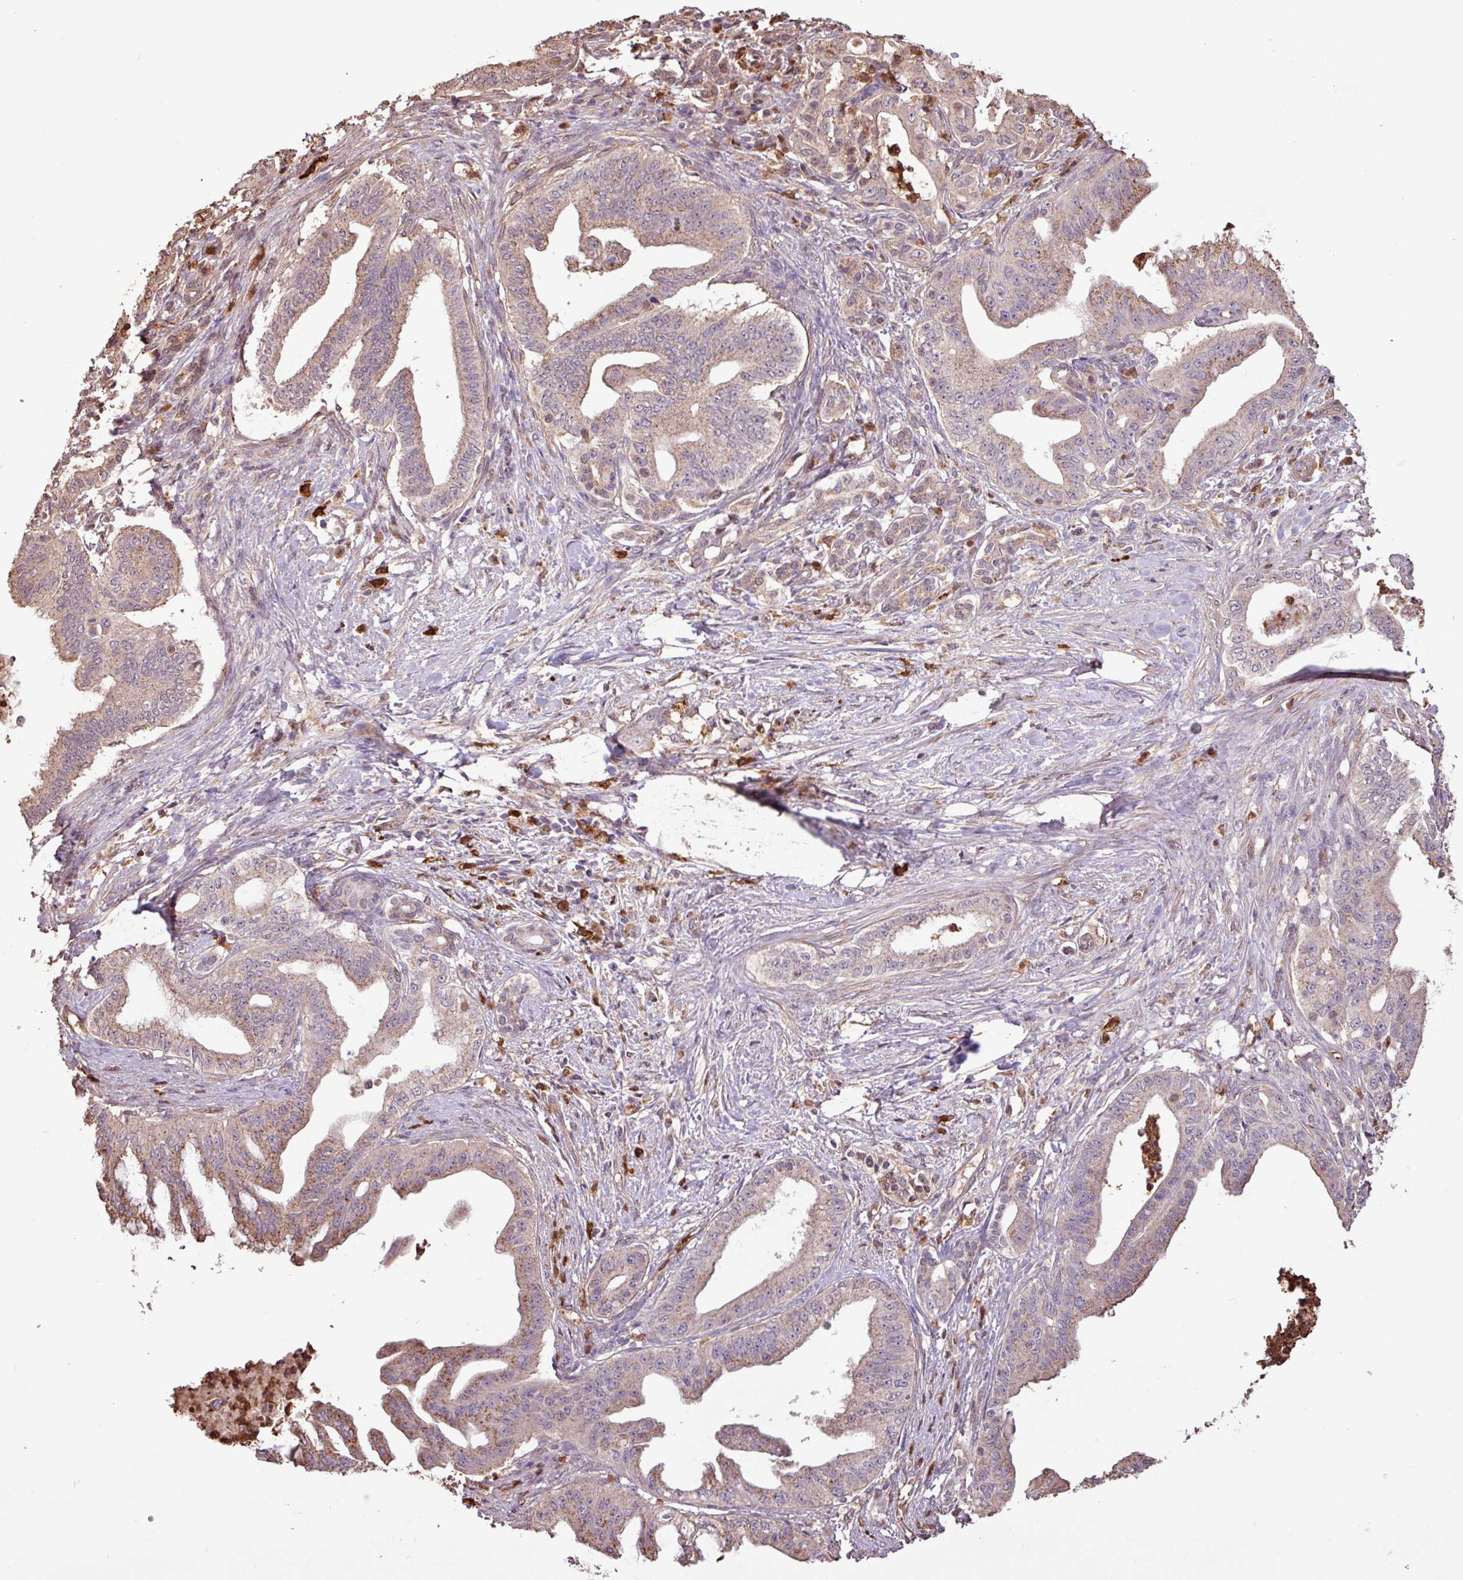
{"staining": {"intensity": "moderate", "quantity": "25%-75%", "location": "cytoplasmic/membranous"}, "tissue": "pancreatic cancer", "cell_type": "Tumor cells", "image_type": "cancer", "snomed": [{"axis": "morphology", "description": "Adenocarcinoma, NOS"}, {"axis": "topography", "description": "Pancreas"}], "caption": "This is a micrograph of immunohistochemistry staining of pancreatic adenocarcinoma, which shows moderate expression in the cytoplasmic/membranous of tumor cells.", "gene": "CHST11", "patient": {"sex": "male", "age": 58}}